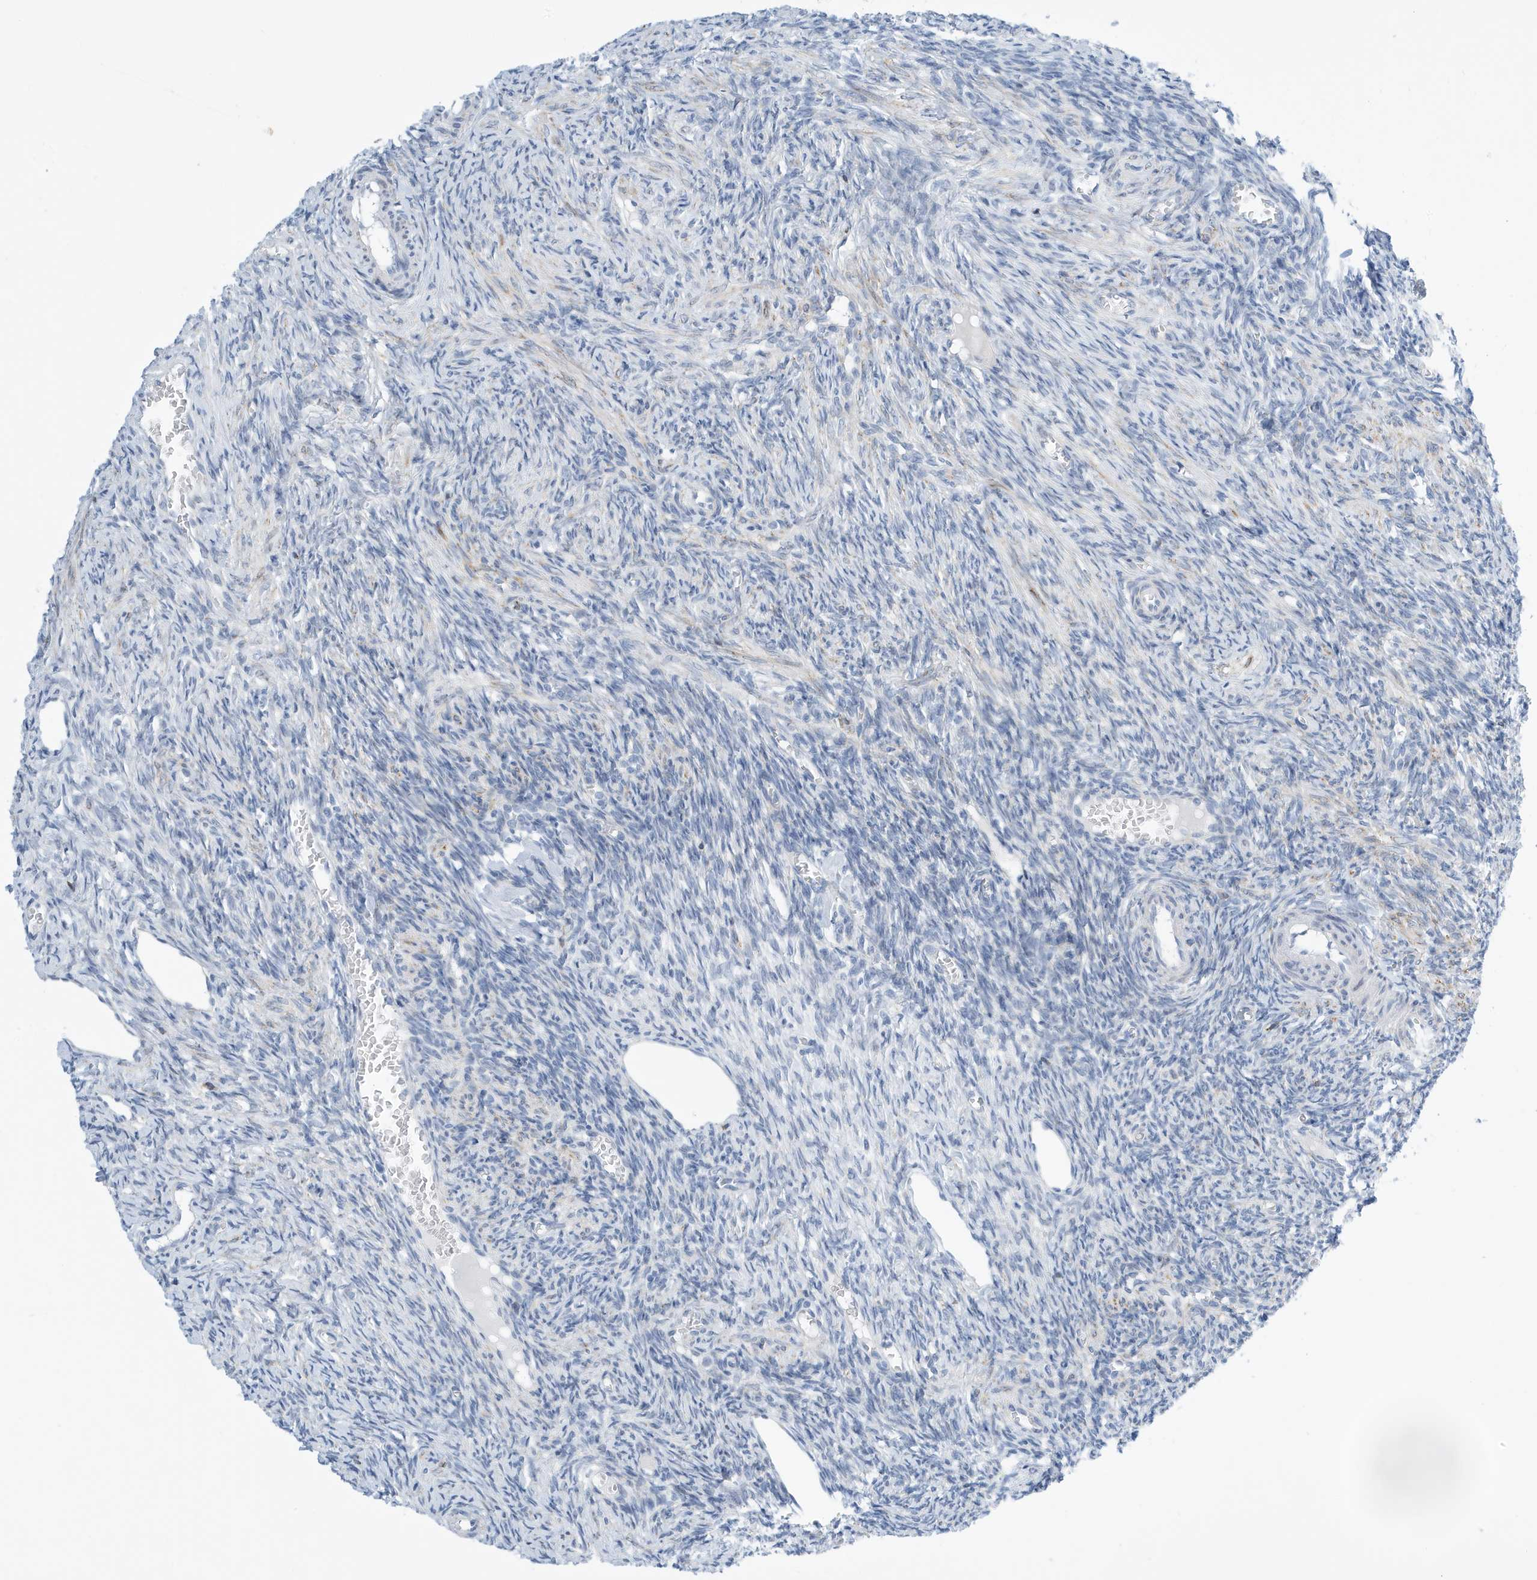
{"staining": {"intensity": "negative", "quantity": "none", "location": "none"}, "tissue": "ovary", "cell_type": "Follicle cells", "image_type": "normal", "snomed": [{"axis": "morphology", "description": "Normal tissue, NOS"}, {"axis": "topography", "description": "Ovary"}], "caption": "This is an IHC photomicrograph of benign human ovary. There is no staining in follicle cells.", "gene": "SEMA3F", "patient": {"sex": "female", "age": 27}}